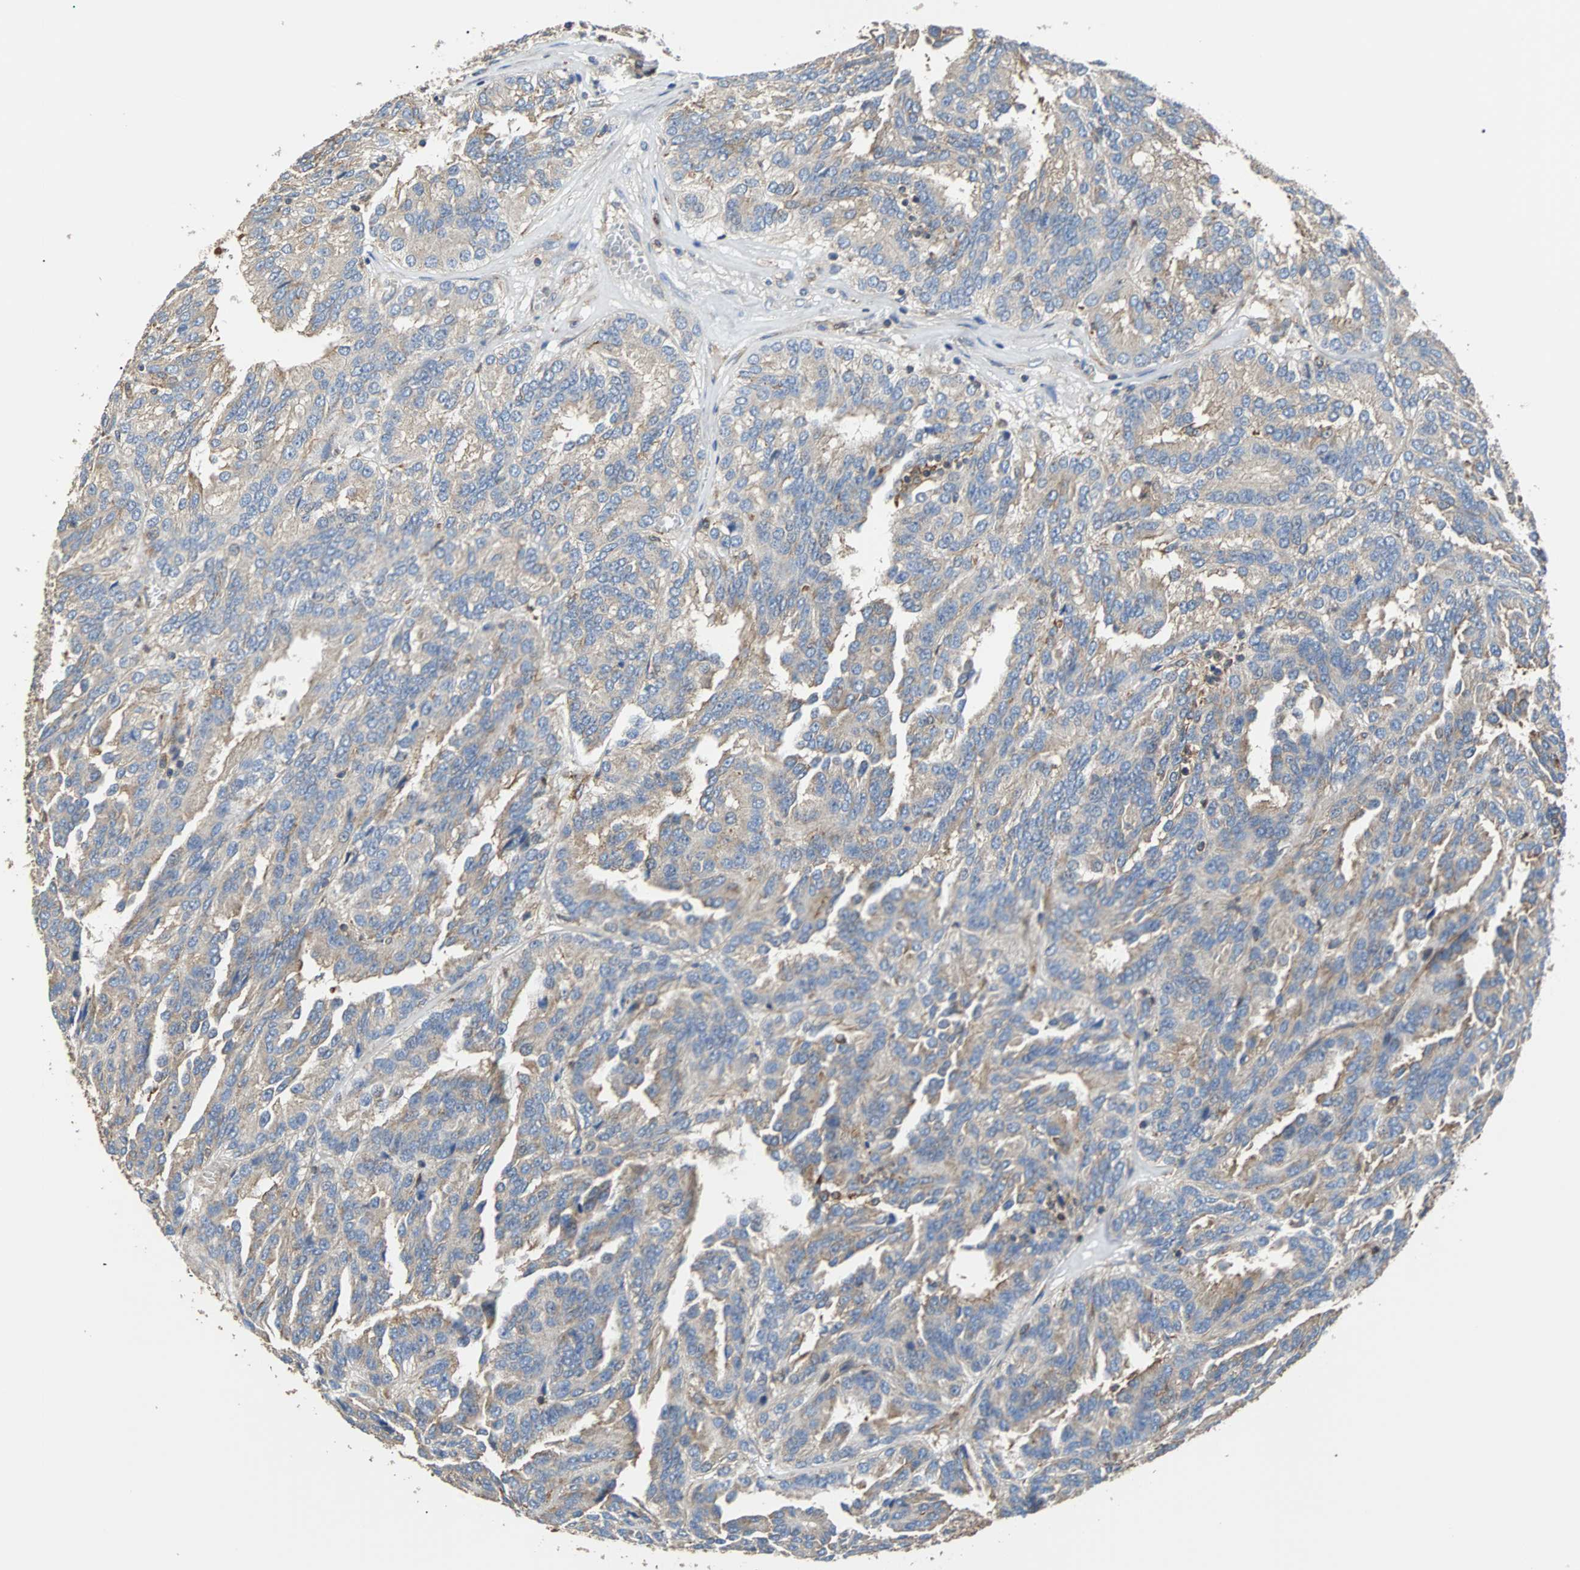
{"staining": {"intensity": "weak", "quantity": ">75%", "location": "cytoplasmic/membranous"}, "tissue": "renal cancer", "cell_type": "Tumor cells", "image_type": "cancer", "snomed": [{"axis": "morphology", "description": "Adenocarcinoma, NOS"}, {"axis": "topography", "description": "Kidney"}], "caption": "Renal adenocarcinoma tissue demonstrates weak cytoplasmic/membranous positivity in about >75% of tumor cells (Stains: DAB (3,3'-diaminobenzidine) in brown, nuclei in blue, Microscopy: brightfield microscopy at high magnification).", "gene": "PLCG2", "patient": {"sex": "male", "age": 46}}